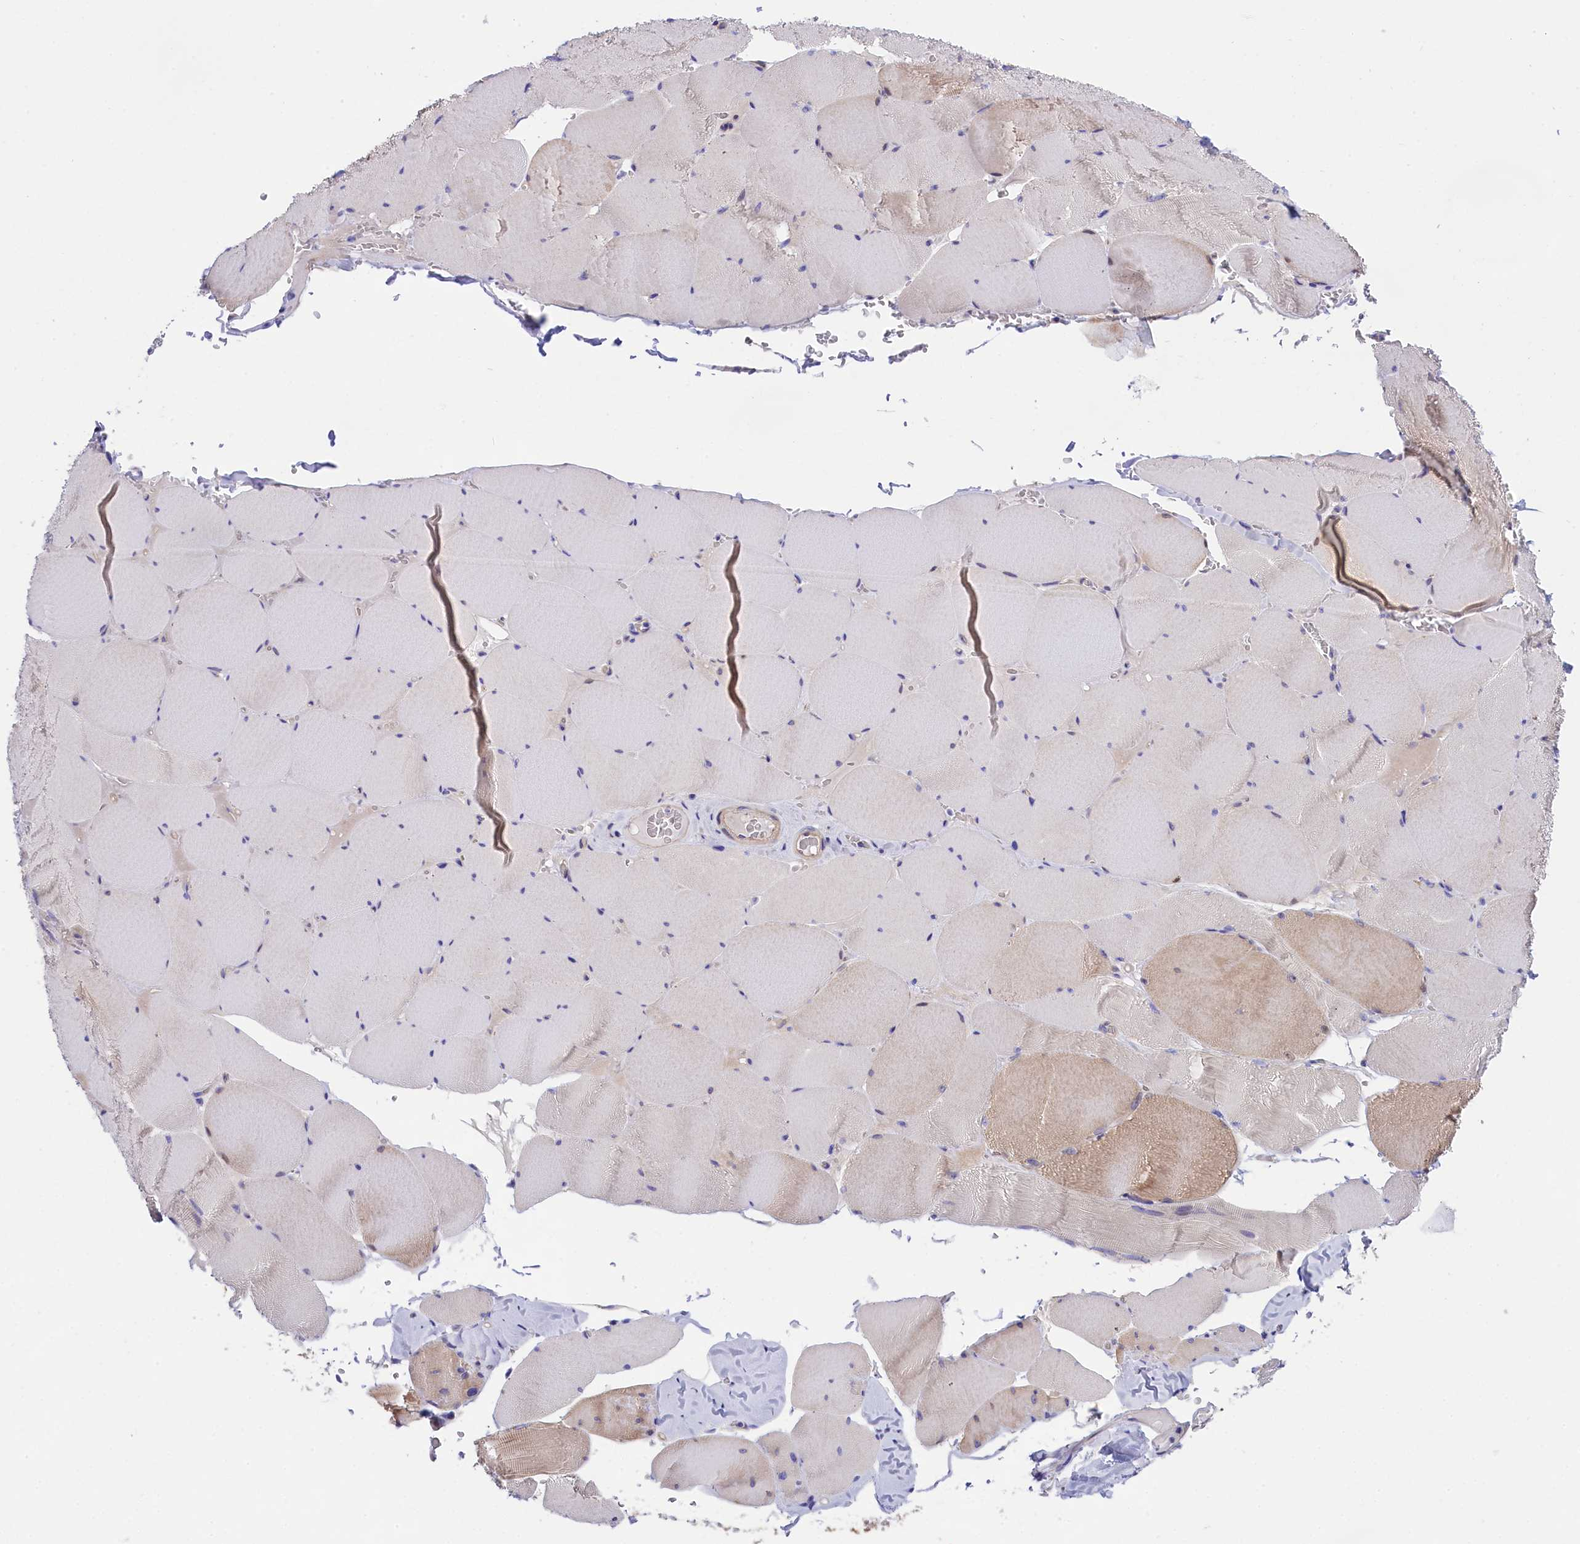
{"staining": {"intensity": "weak", "quantity": "<25%", "location": "cytoplasmic/membranous"}, "tissue": "skeletal muscle", "cell_type": "Myocytes", "image_type": "normal", "snomed": [{"axis": "morphology", "description": "Normal tissue, NOS"}, {"axis": "topography", "description": "Skeletal muscle"}, {"axis": "topography", "description": "Head-Neck"}], "caption": "This is an IHC micrograph of benign skeletal muscle. There is no positivity in myocytes.", "gene": "PPP1R13L", "patient": {"sex": "male", "age": 66}}